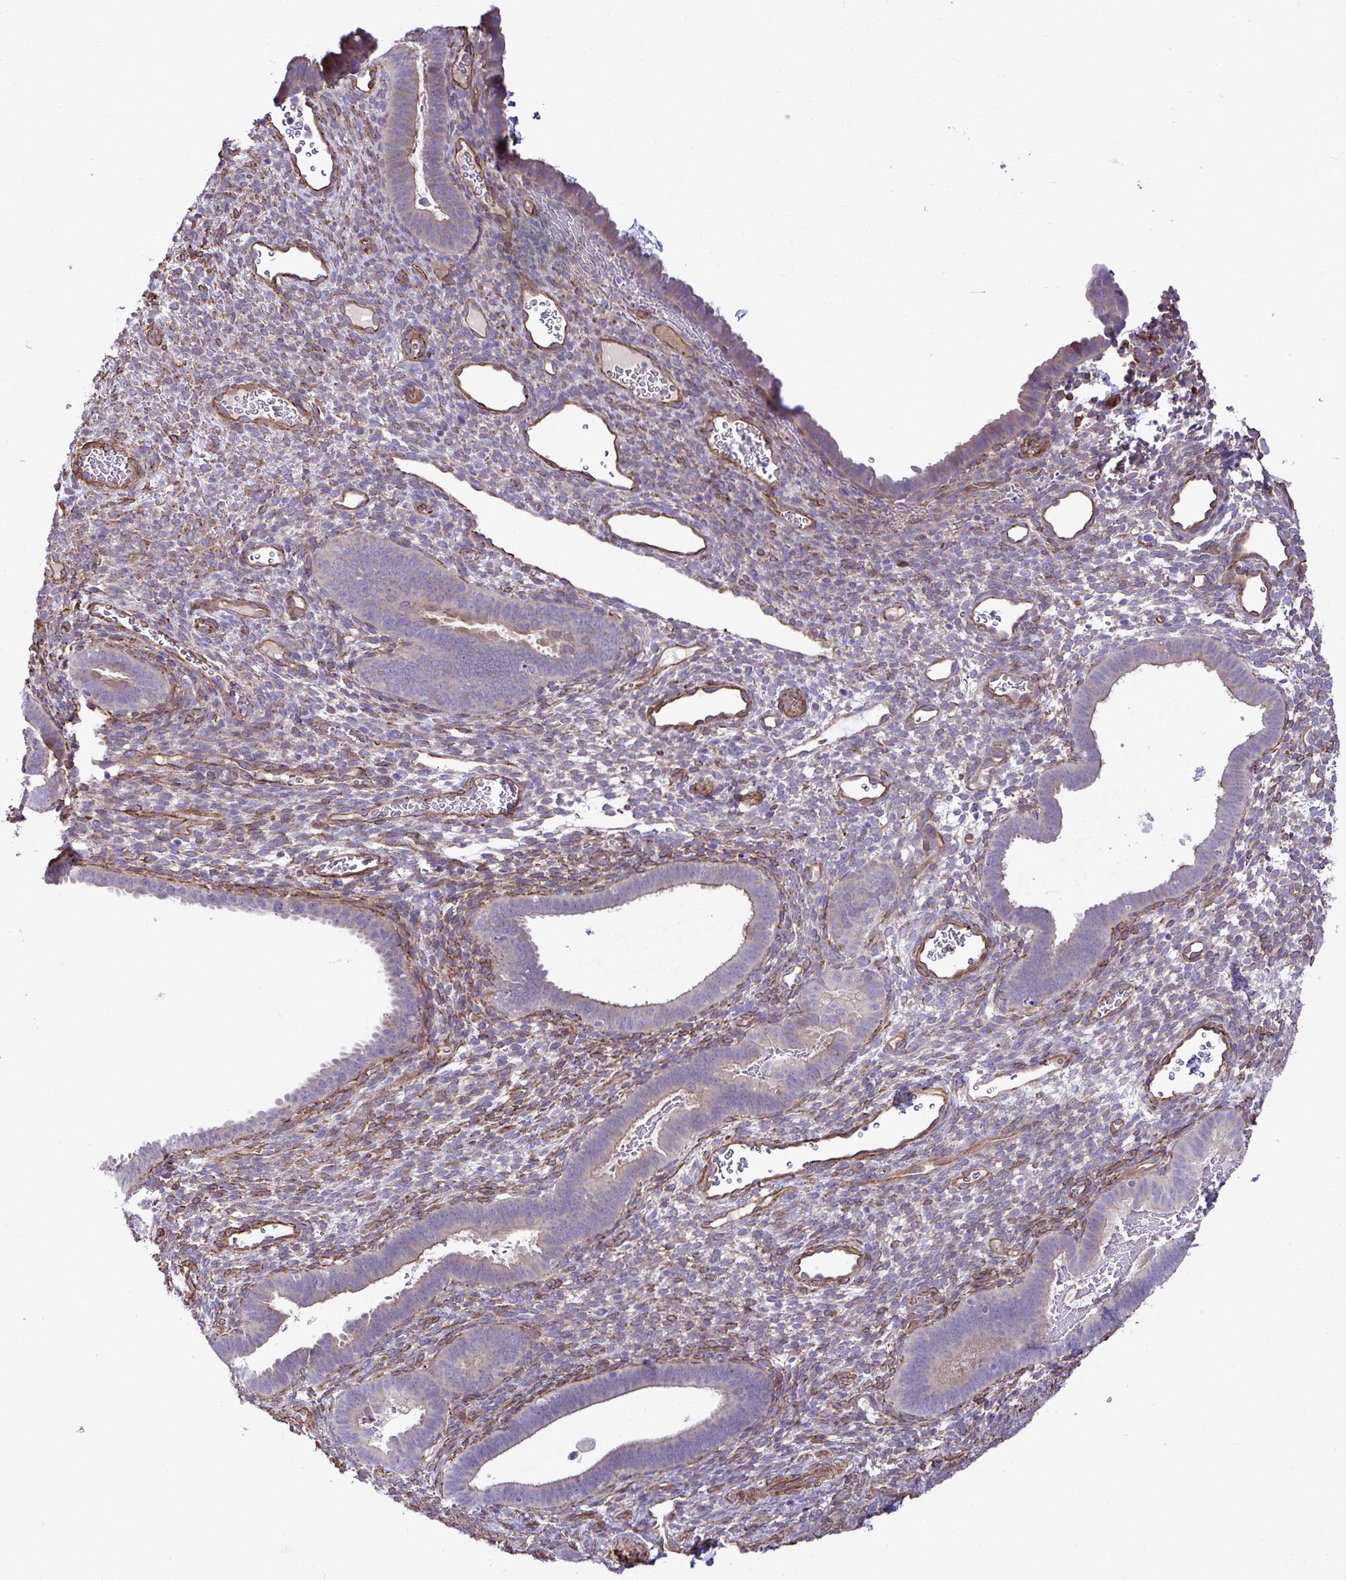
{"staining": {"intensity": "moderate", "quantity": "<25%", "location": "cytoplasmic/membranous"}, "tissue": "endometrium", "cell_type": "Cells in endometrial stroma", "image_type": "normal", "snomed": [{"axis": "morphology", "description": "Normal tissue, NOS"}, {"axis": "topography", "description": "Endometrium"}], "caption": "Immunohistochemical staining of normal human endometrium exhibits low levels of moderate cytoplasmic/membranous expression in about <25% of cells in endometrial stroma.", "gene": "TRIM52", "patient": {"sex": "female", "age": 34}}